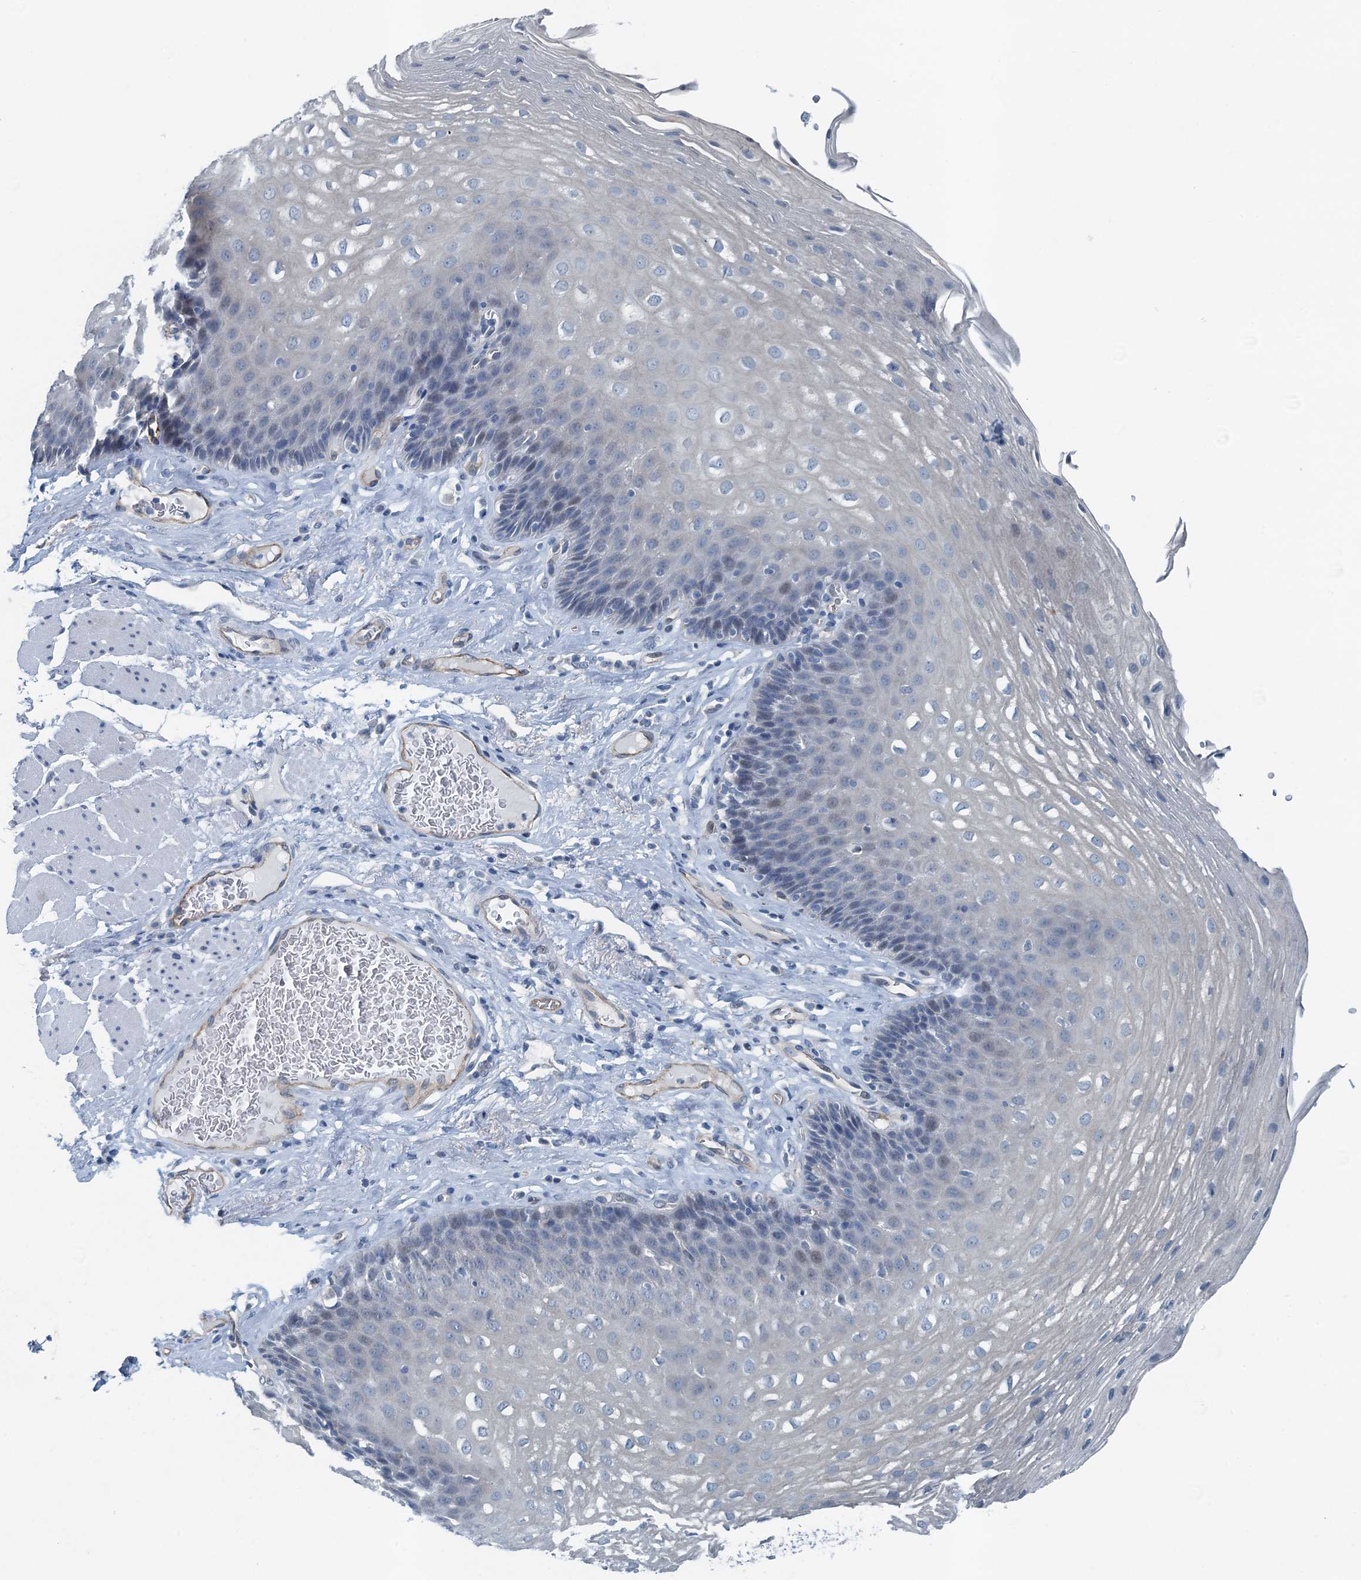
{"staining": {"intensity": "negative", "quantity": "none", "location": "none"}, "tissue": "esophagus", "cell_type": "Squamous epithelial cells", "image_type": "normal", "snomed": [{"axis": "morphology", "description": "Normal tissue, NOS"}, {"axis": "topography", "description": "Esophagus"}], "caption": "An IHC photomicrograph of normal esophagus is shown. There is no staining in squamous epithelial cells of esophagus. (Brightfield microscopy of DAB immunohistochemistry (IHC) at high magnification).", "gene": "GFOD2", "patient": {"sex": "female", "age": 66}}